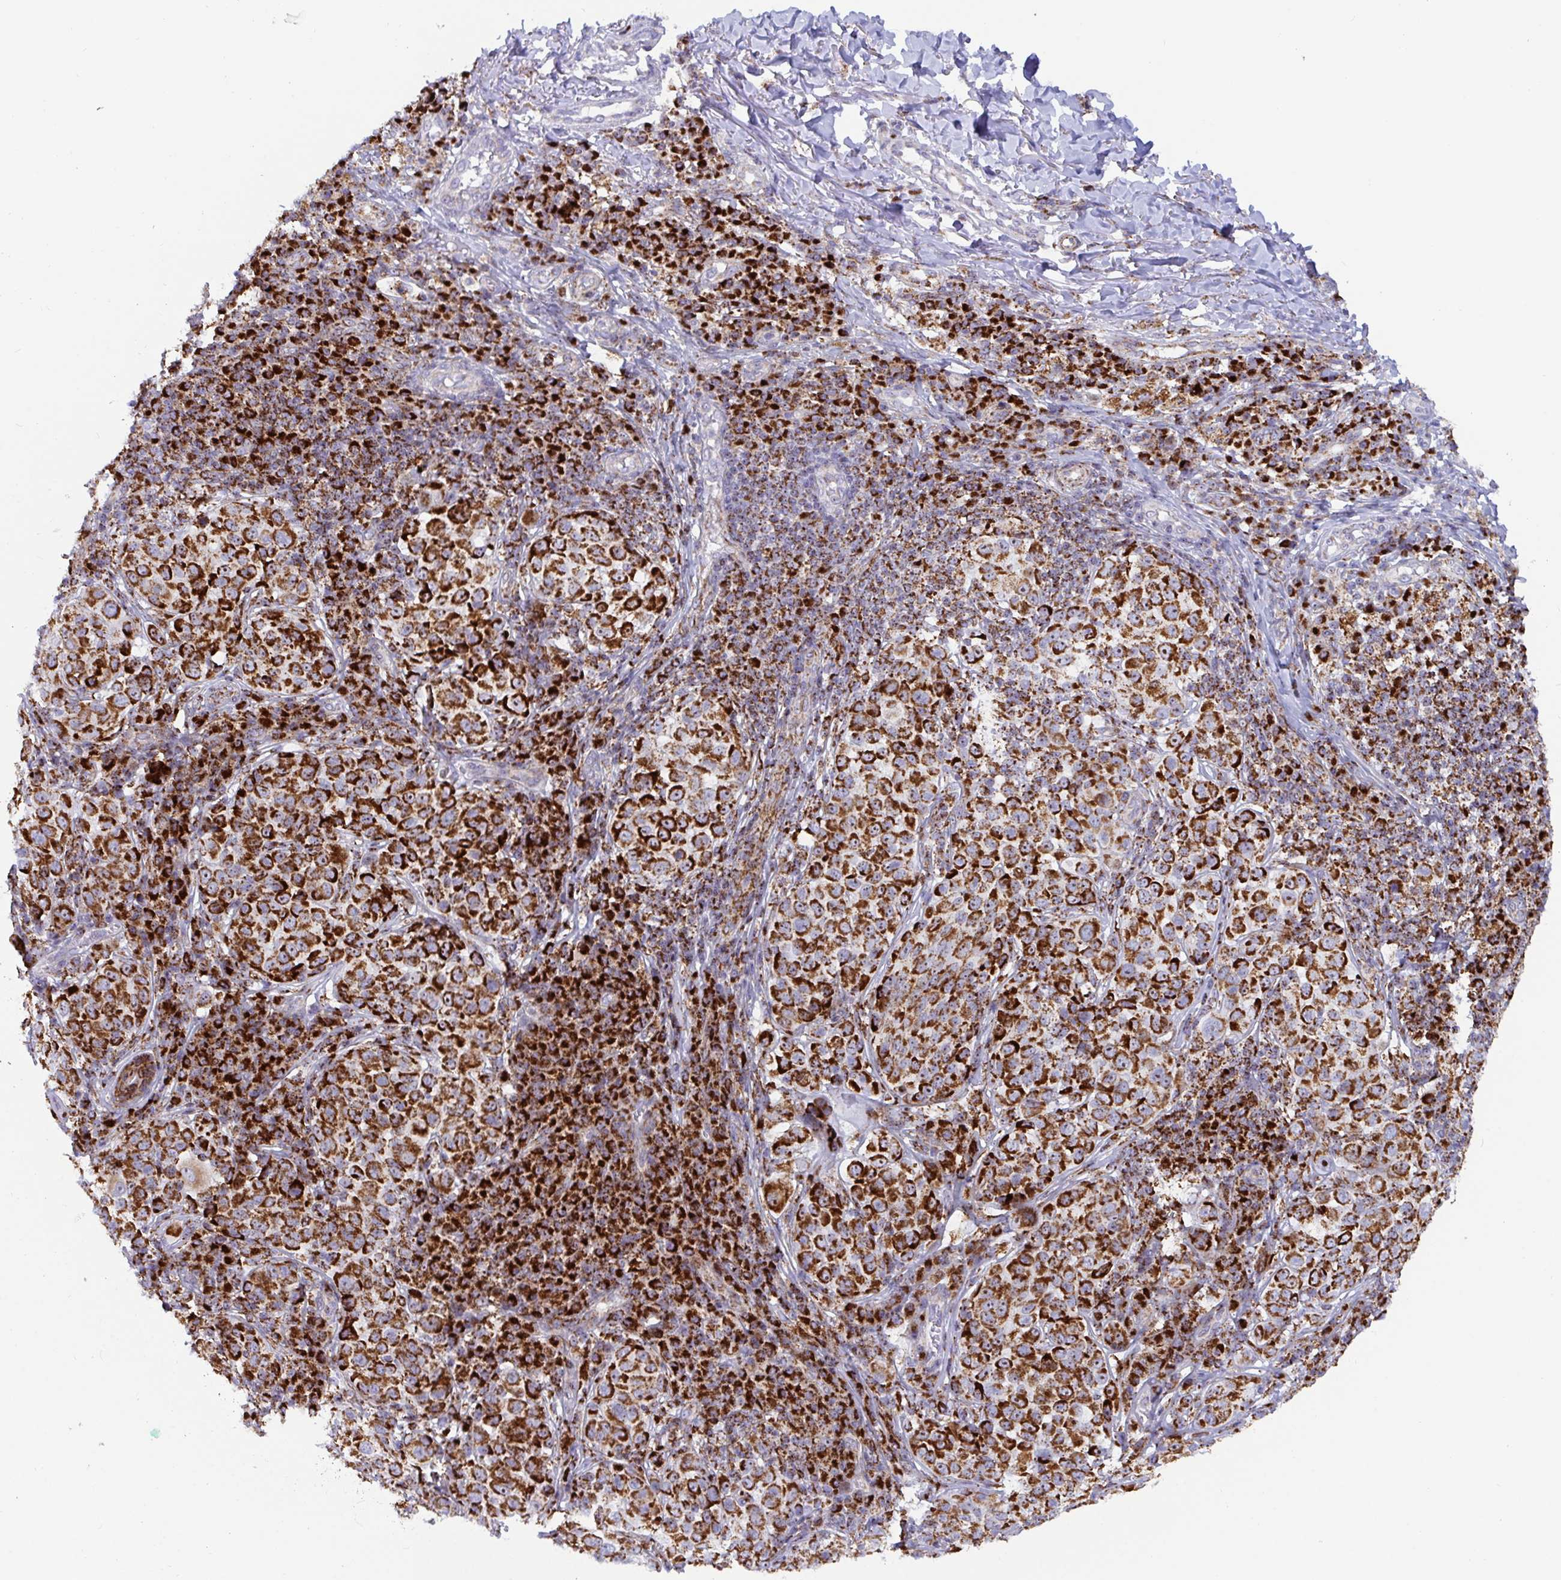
{"staining": {"intensity": "strong", "quantity": ">75%", "location": "cytoplasmic/membranous"}, "tissue": "melanoma", "cell_type": "Tumor cells", "image_type": "cancer", "snomed": [{"axis": "morphology", "description": "Malignant melanoma, NOS"}, {"axis": "topography", "description": "Skin"}], "caption": "Human melanoma stained for a protein (brown) displays strong cytoplasmic/membranous positive positivity in about >75% of tumor cells.", "gene": "ATP5MJ", "patient": {"sex": "male", "age": 38}}